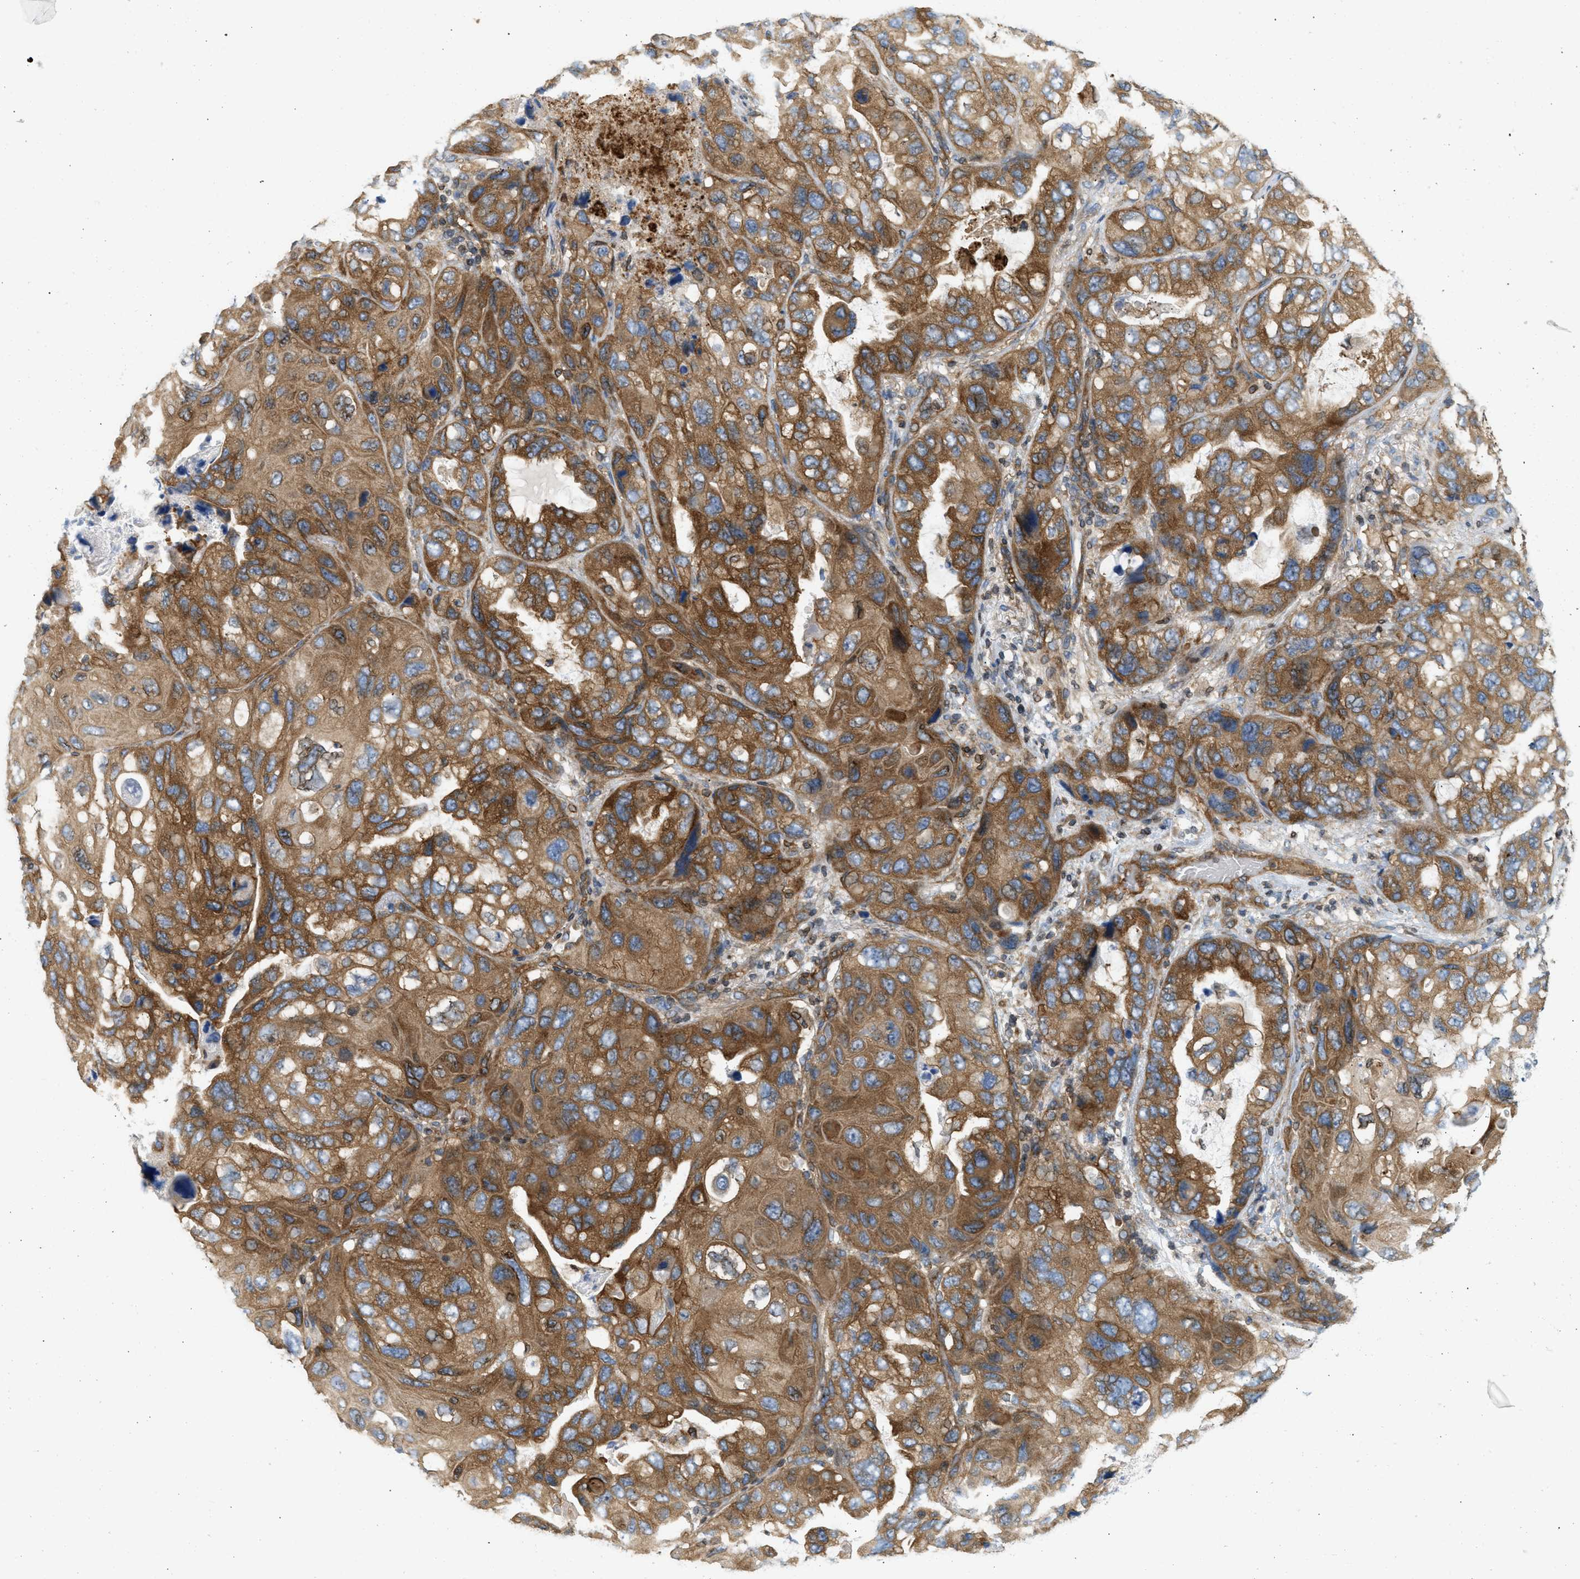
{"staining": {"intensity": "strong", "quantity": ">75%", "location": "cytoplasmic/membranous"}, "tissue": "lung cancer", "cell_type": "Tumor cells", "image_type": "cancer", "snomed": [{"axis": "morphology", "description": "Squamous cell carcinoma, NOS"}, {"axis": "topography", "description": "Lung"}], "caption": "Lung cancer (squamous cell carcinoma) tissue displays strong cytoplasmic/membranous positivity in approximately >75% of tumor cells Using DAB (3,3'-diaminobenzidine) (brown) and hematoxylin (blue) stains, captured at high magnification using brightfield microscopy.", "gene": "STRN", "patient": {"sex": "female", "age": 73}}